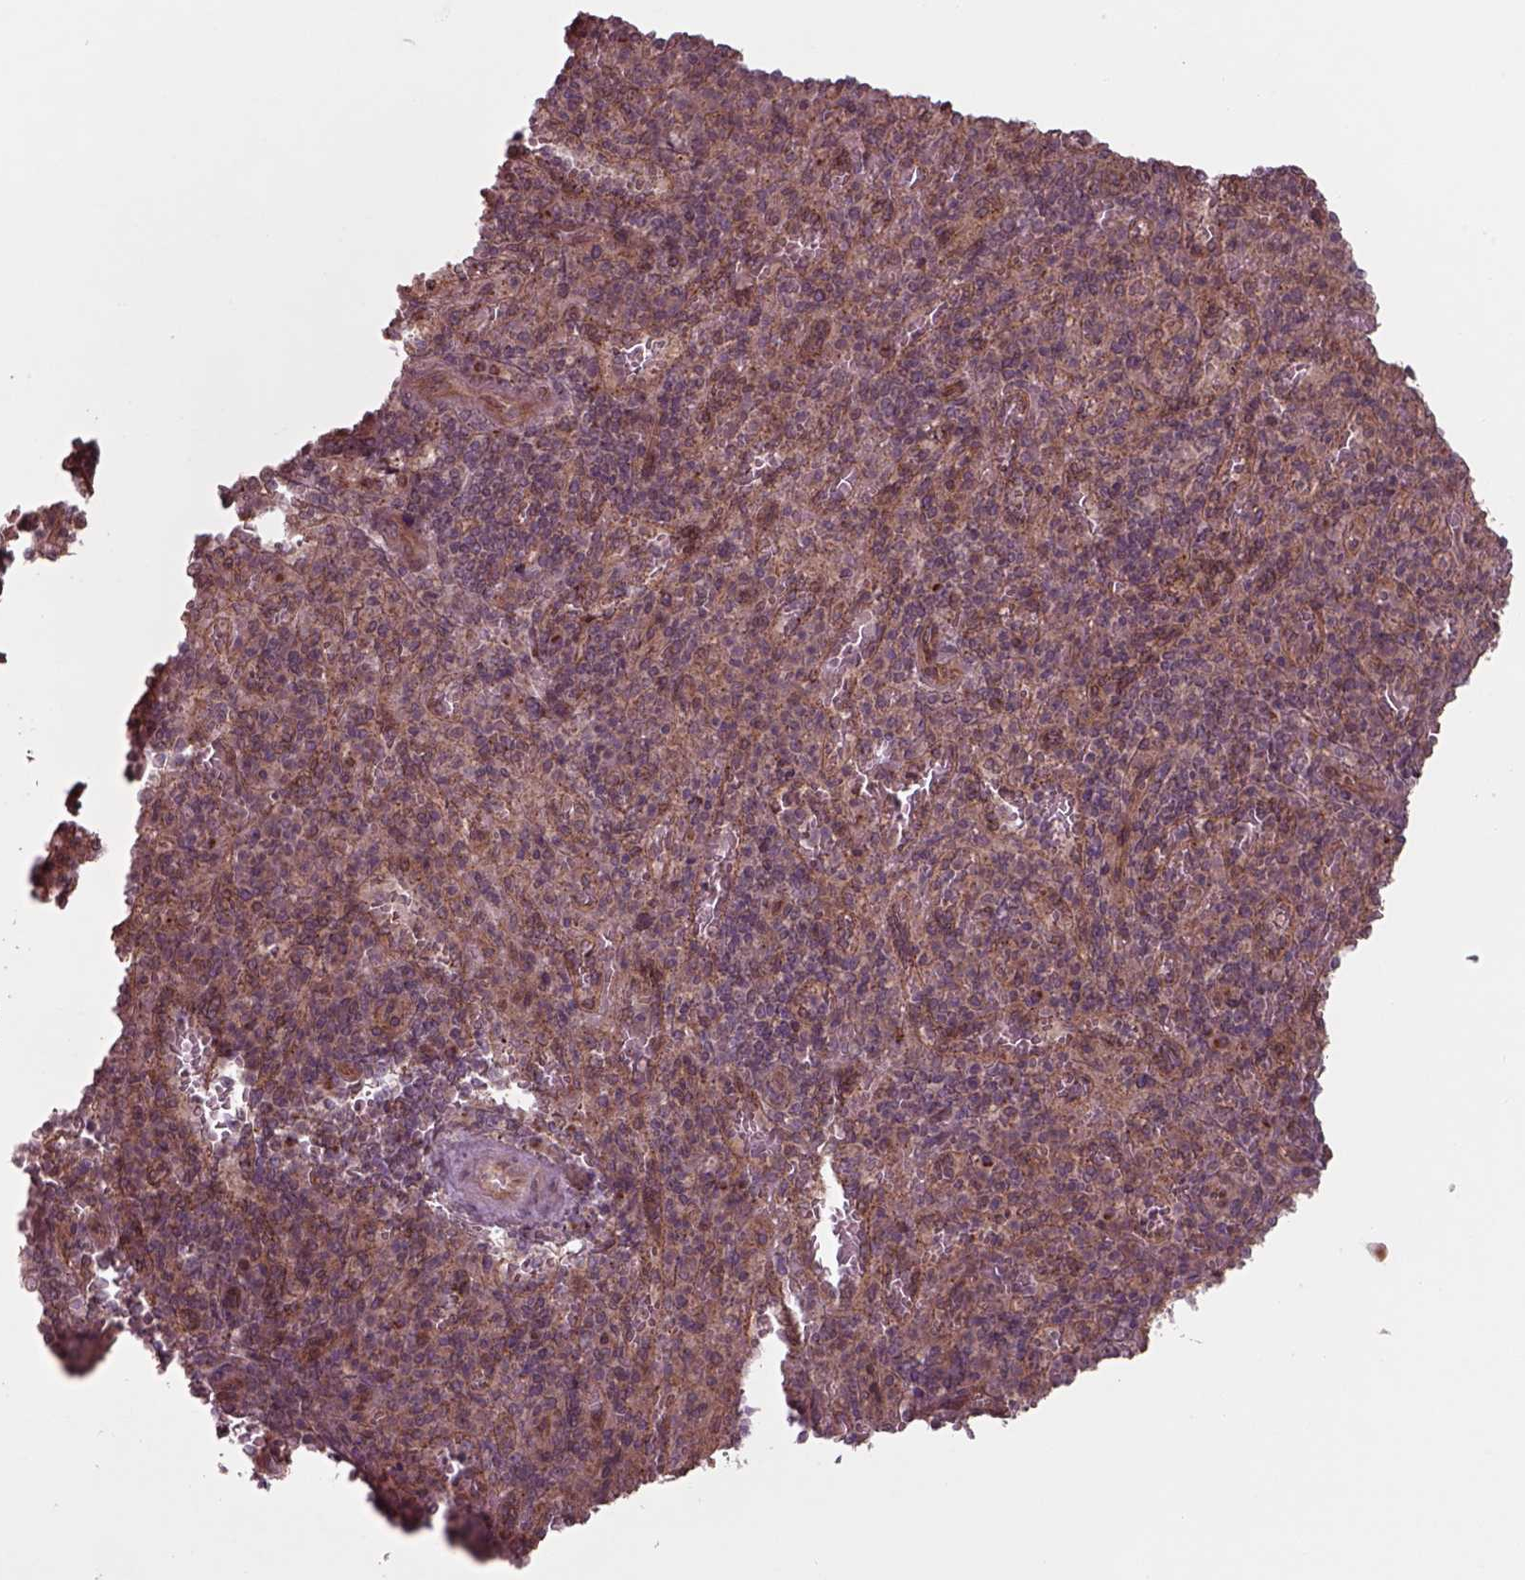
{"staining": {"intensity": "weak", "quantity": "25%-75%", "location": "cytoplasmic/membranous"}, "tissue": "spleen", "cell_type": "Cells in red pulp", "image_type": "normal", "snomed": [{"axis": "morphology", "description": "Normal tissue, NOS"}, {"axis": "topography", "description": "Spleen"}], "caption": "Immunohistochemical staining of normal human spleen exhibits 25%-75% levels of weak cytoplasmic/membranous protein positivity in approximately 25%-75% of cells in red pulp.", "gene": "CHMP3", "patient": {"sex": "female", "age": 74}}